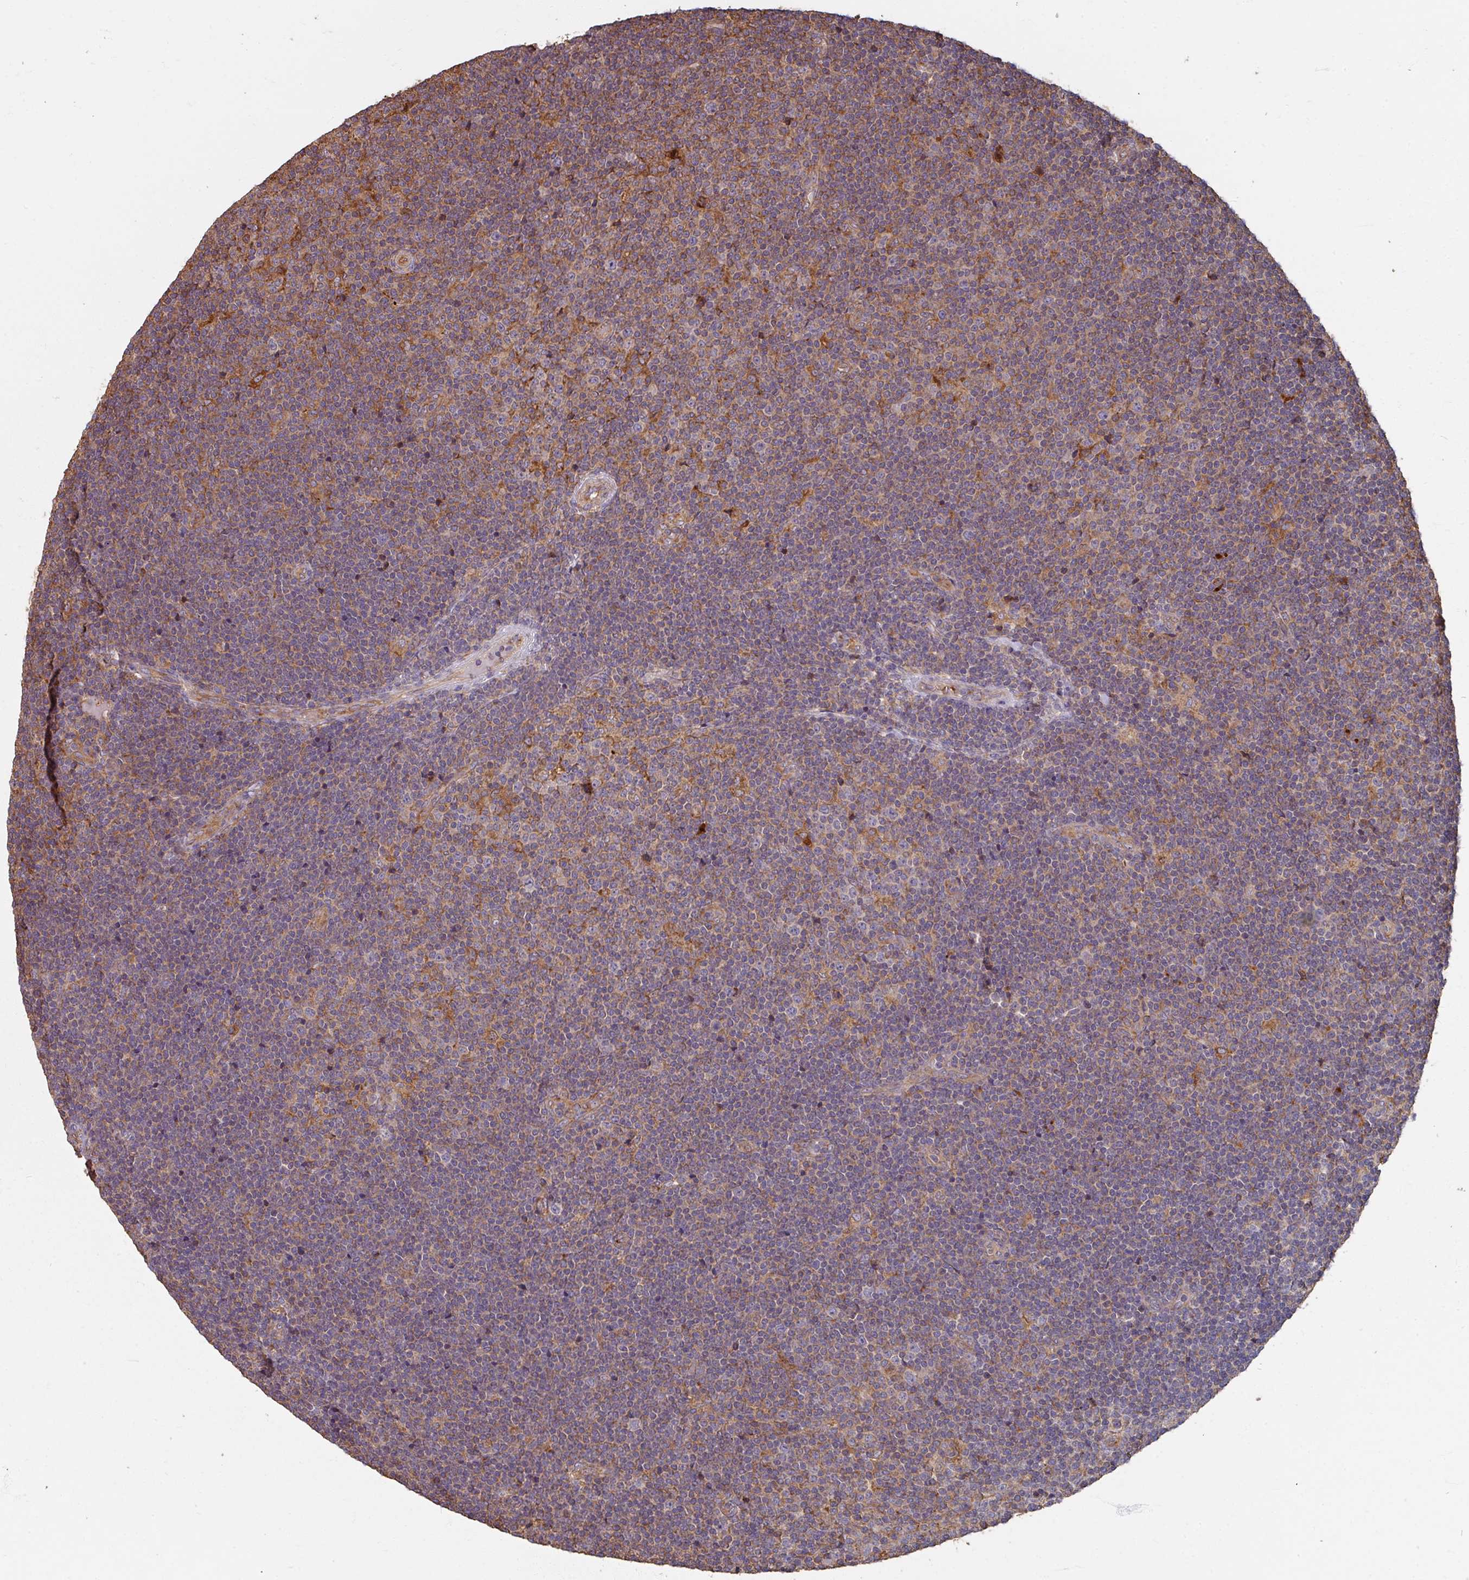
{"staining": {"intensity": "weak", "quantity": "25%-75%", "location": "cytoplasmic/membranous"}, "tissue": "lymphoma", "cell_type": "Tumor cells", "image_type": "cancer", "snomed": [{"axis": "morphology", "description": "Malignant lymphoma, non-Hodgkin's type, Low grade"}, {"axis": "topography", "description": "Lymph node"}], "caption": "Low-grade malignant lymphoma, non-Hodgkin's type was stained to show a protein in brown. There is low levels of weak cytoplasmic/membranous positivity in approximately 25%-75% of tumor cells. (IHC, brightfield microscopy, high magnification).", "gene": "CCDC68", "patient": {"sex": "male", "age": 48}}